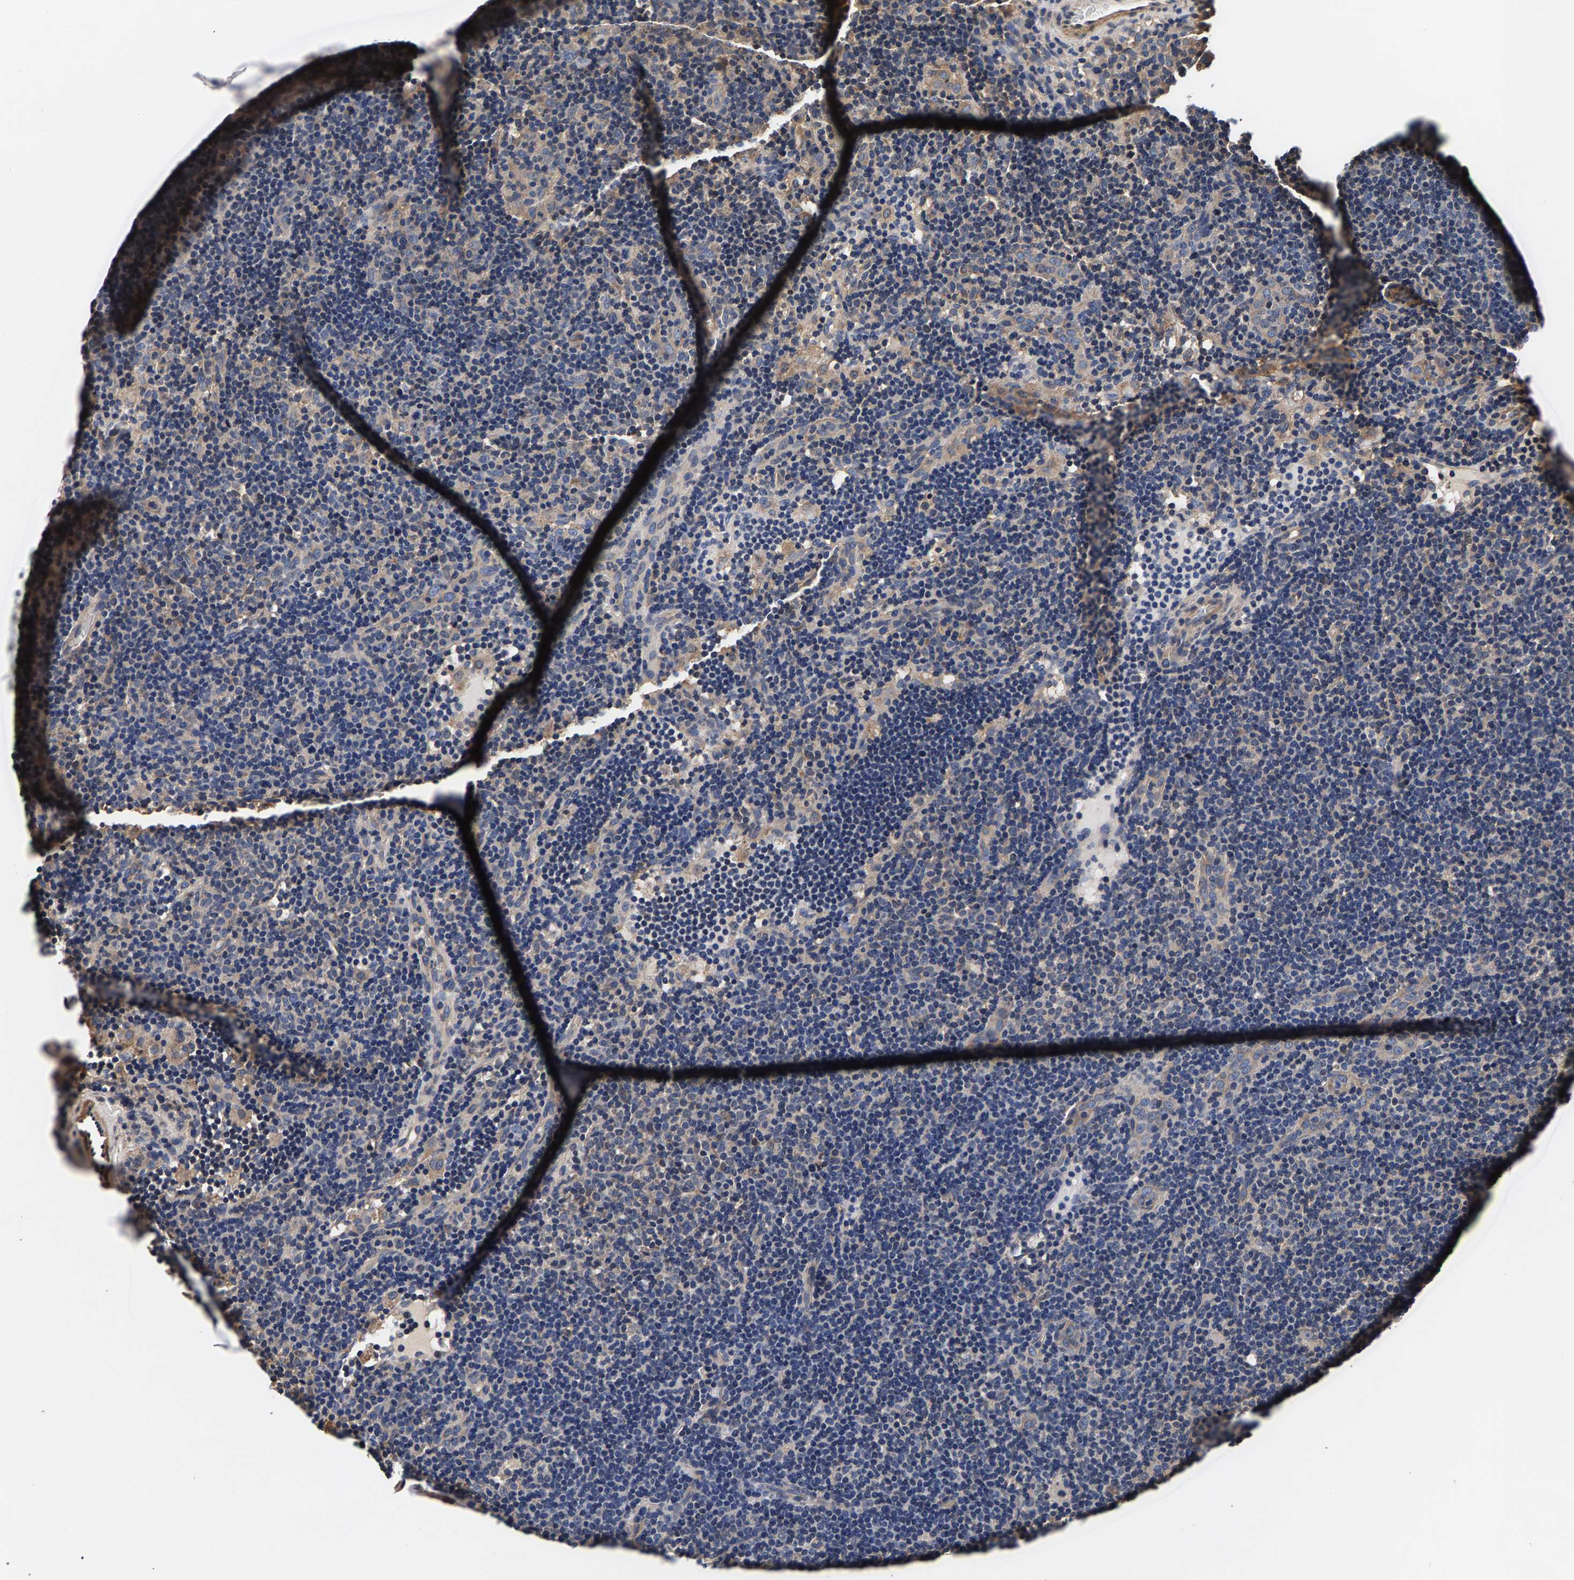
{"staining": {"intensity": "negative", "quantity": "none", "location": "none"}, "tissue": "lymphoma", "cell_type": "Tumor cells", "image_type": "cancer", "snomed": [{"axis": "morphology", "description": "Hodgkin's disease, NOS"}, {"axis": "topography", "description": "Lymph node"}], "caption": "Immunohistochemistry (IHC) micrograph of human Hodgkin's disease stained for a protein (brown), which reveals no staining in tumor cells.", "gene": "MARCHF7", "patient": {"sex": "female", "age": 57}}